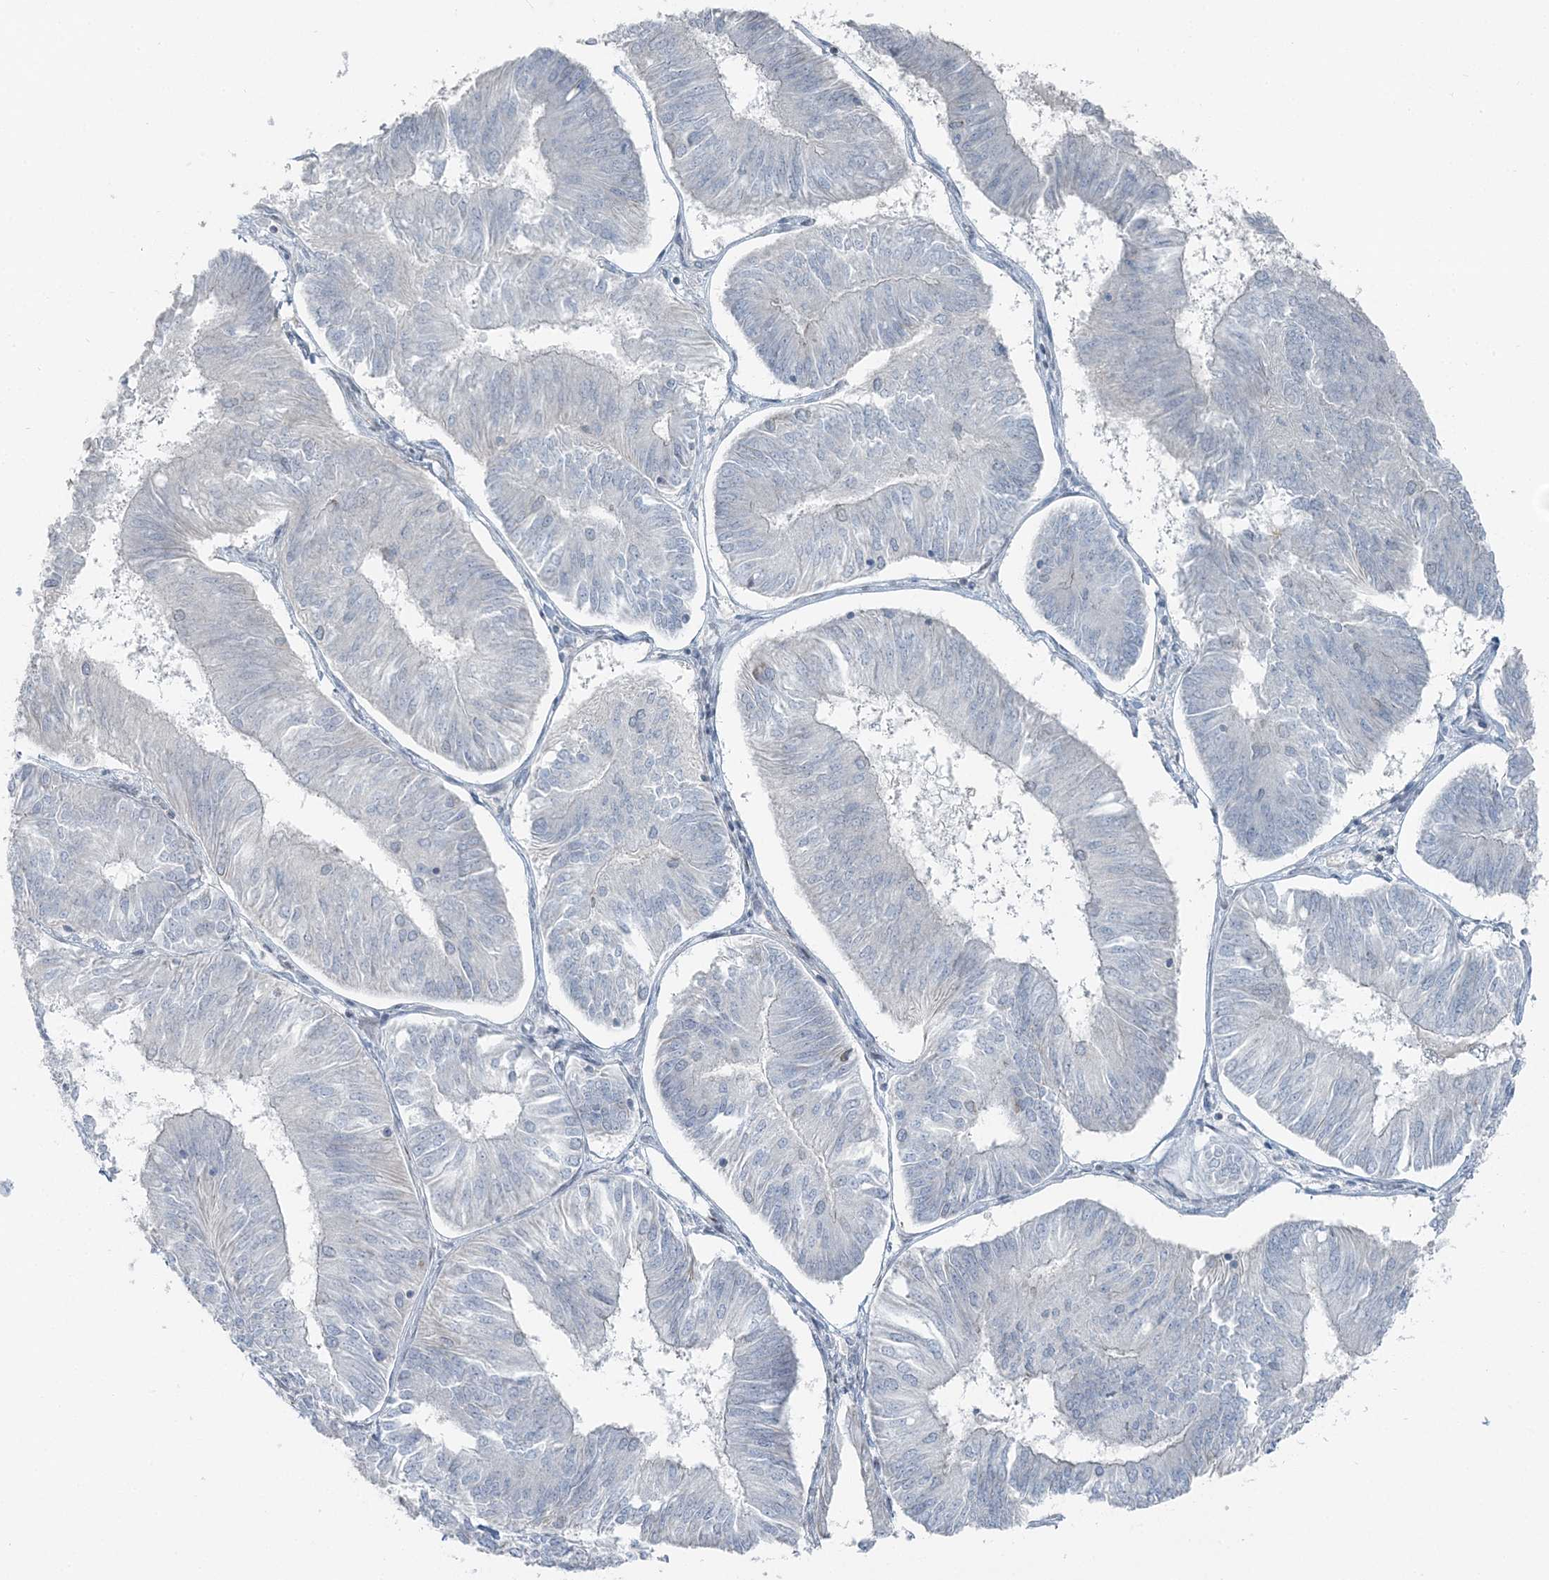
{"staining": {"intensity": "negative", "quantity": "none", "location": "none"}, "tissue": "endometrial cancer", "cell_type": "Tumor cells", "image_type": "cancer", "snomed": [{"axis": "morphology", "description": "Adenocarcinoma, NOS"}, {"axis": "topography", "description": "Endometrium"}], "caption": "Immunohistochemical staining of human endometrial cancer demonstrates no significant positivity in tumor cells.", "gene": "FBXL17", "patient": {"sex": "female", "age": 58}}